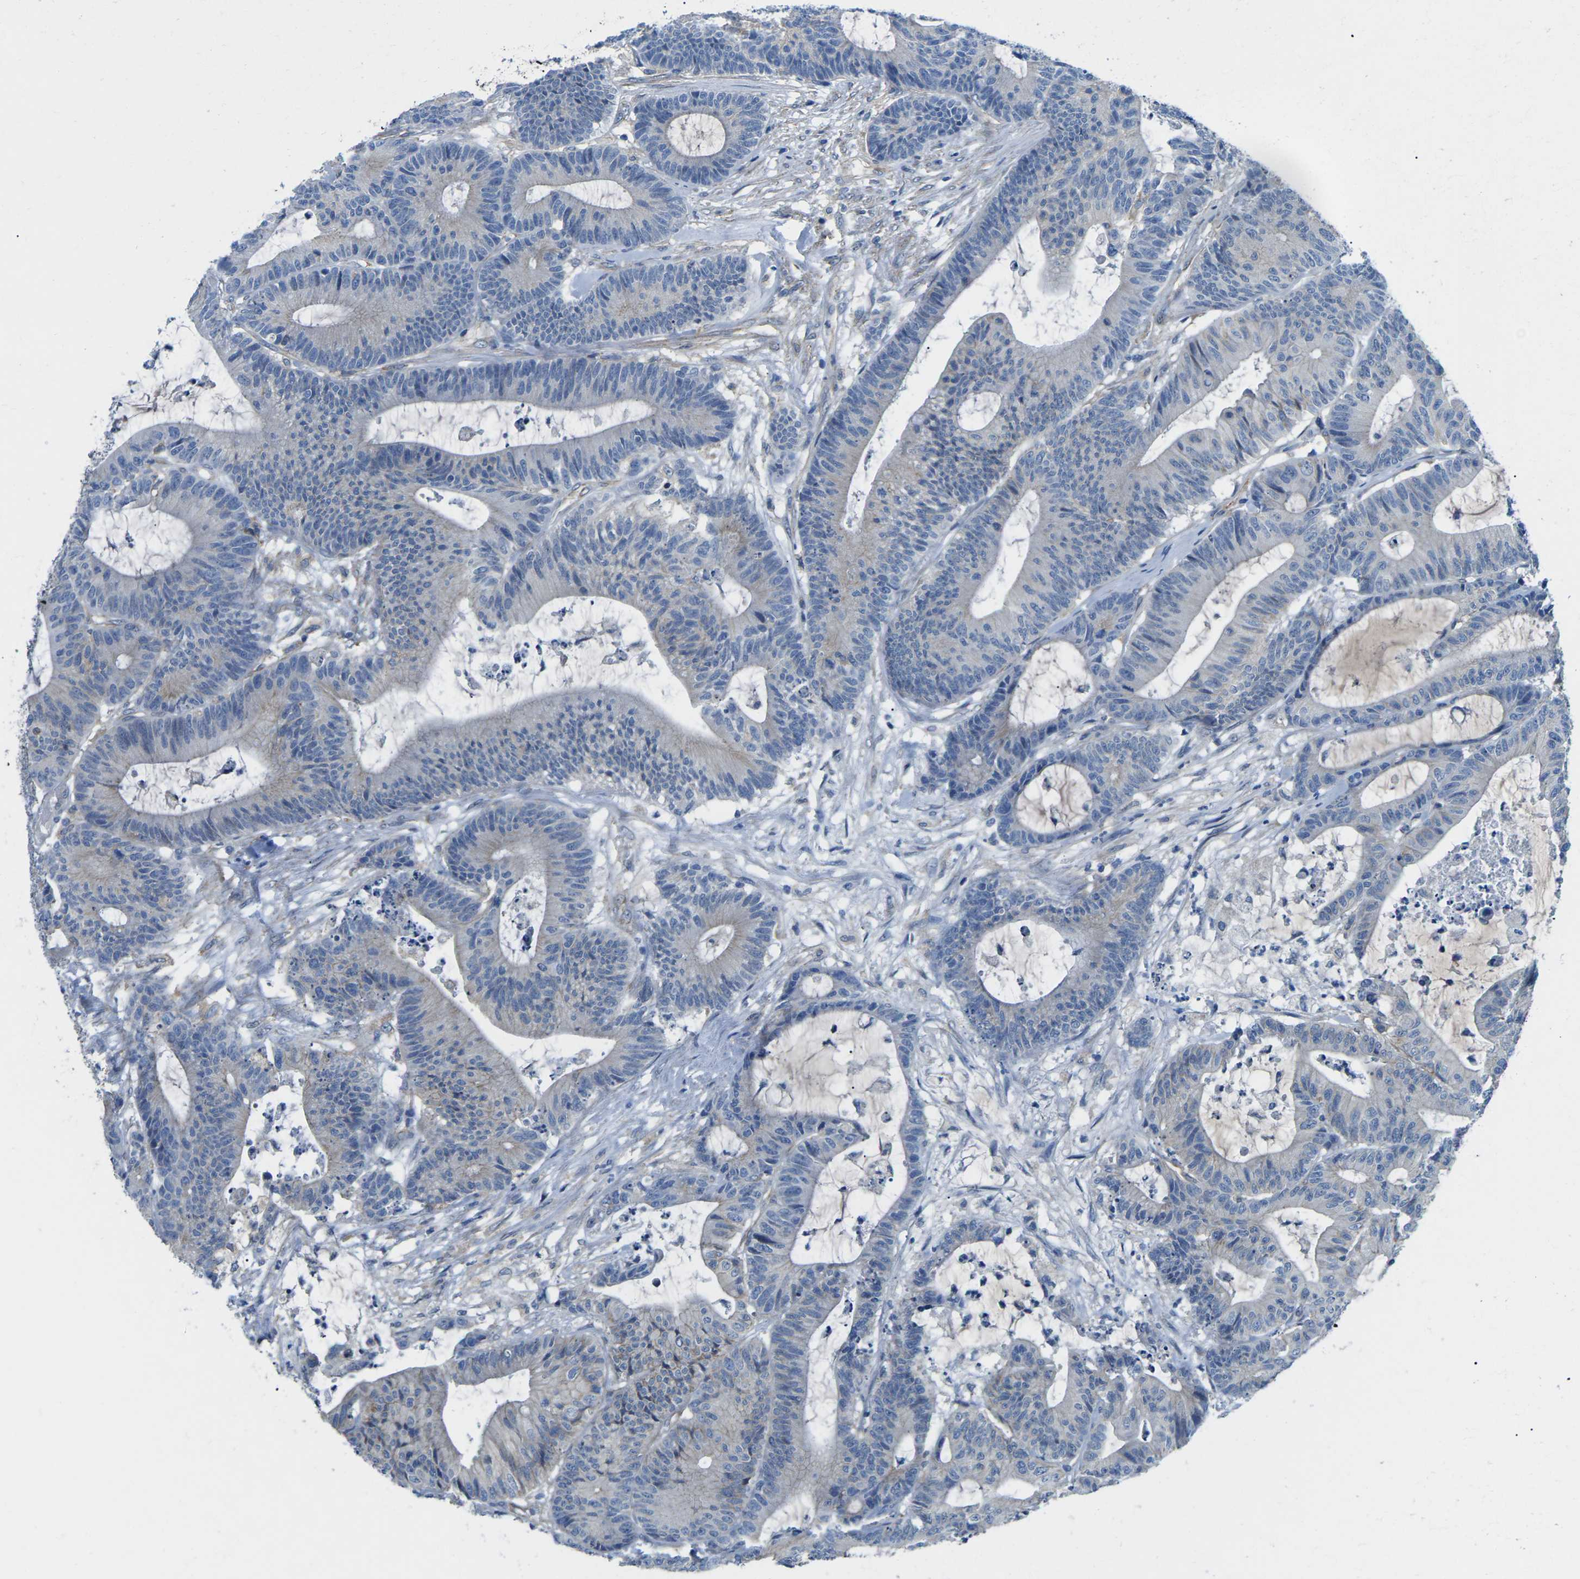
{"staining": {"intensity": "negative", "quantity": "none", "location": "none"}, "tissue": "colorectal cancer", "cell_type": "Tumor cells", "image_type": "cancer", "snomed": [{"axis": "morphology", "description": "Adenocarcinoma, NOS"}, {"axis": "topography", "description": "Colon"}], "caption": "Photomicrograph shows no significant protein positivity in tumor cells of colorectal cancer (adenocarcinoma).", "gene": "CTNND1", "patient": {"sex": "female", "age": 84}}